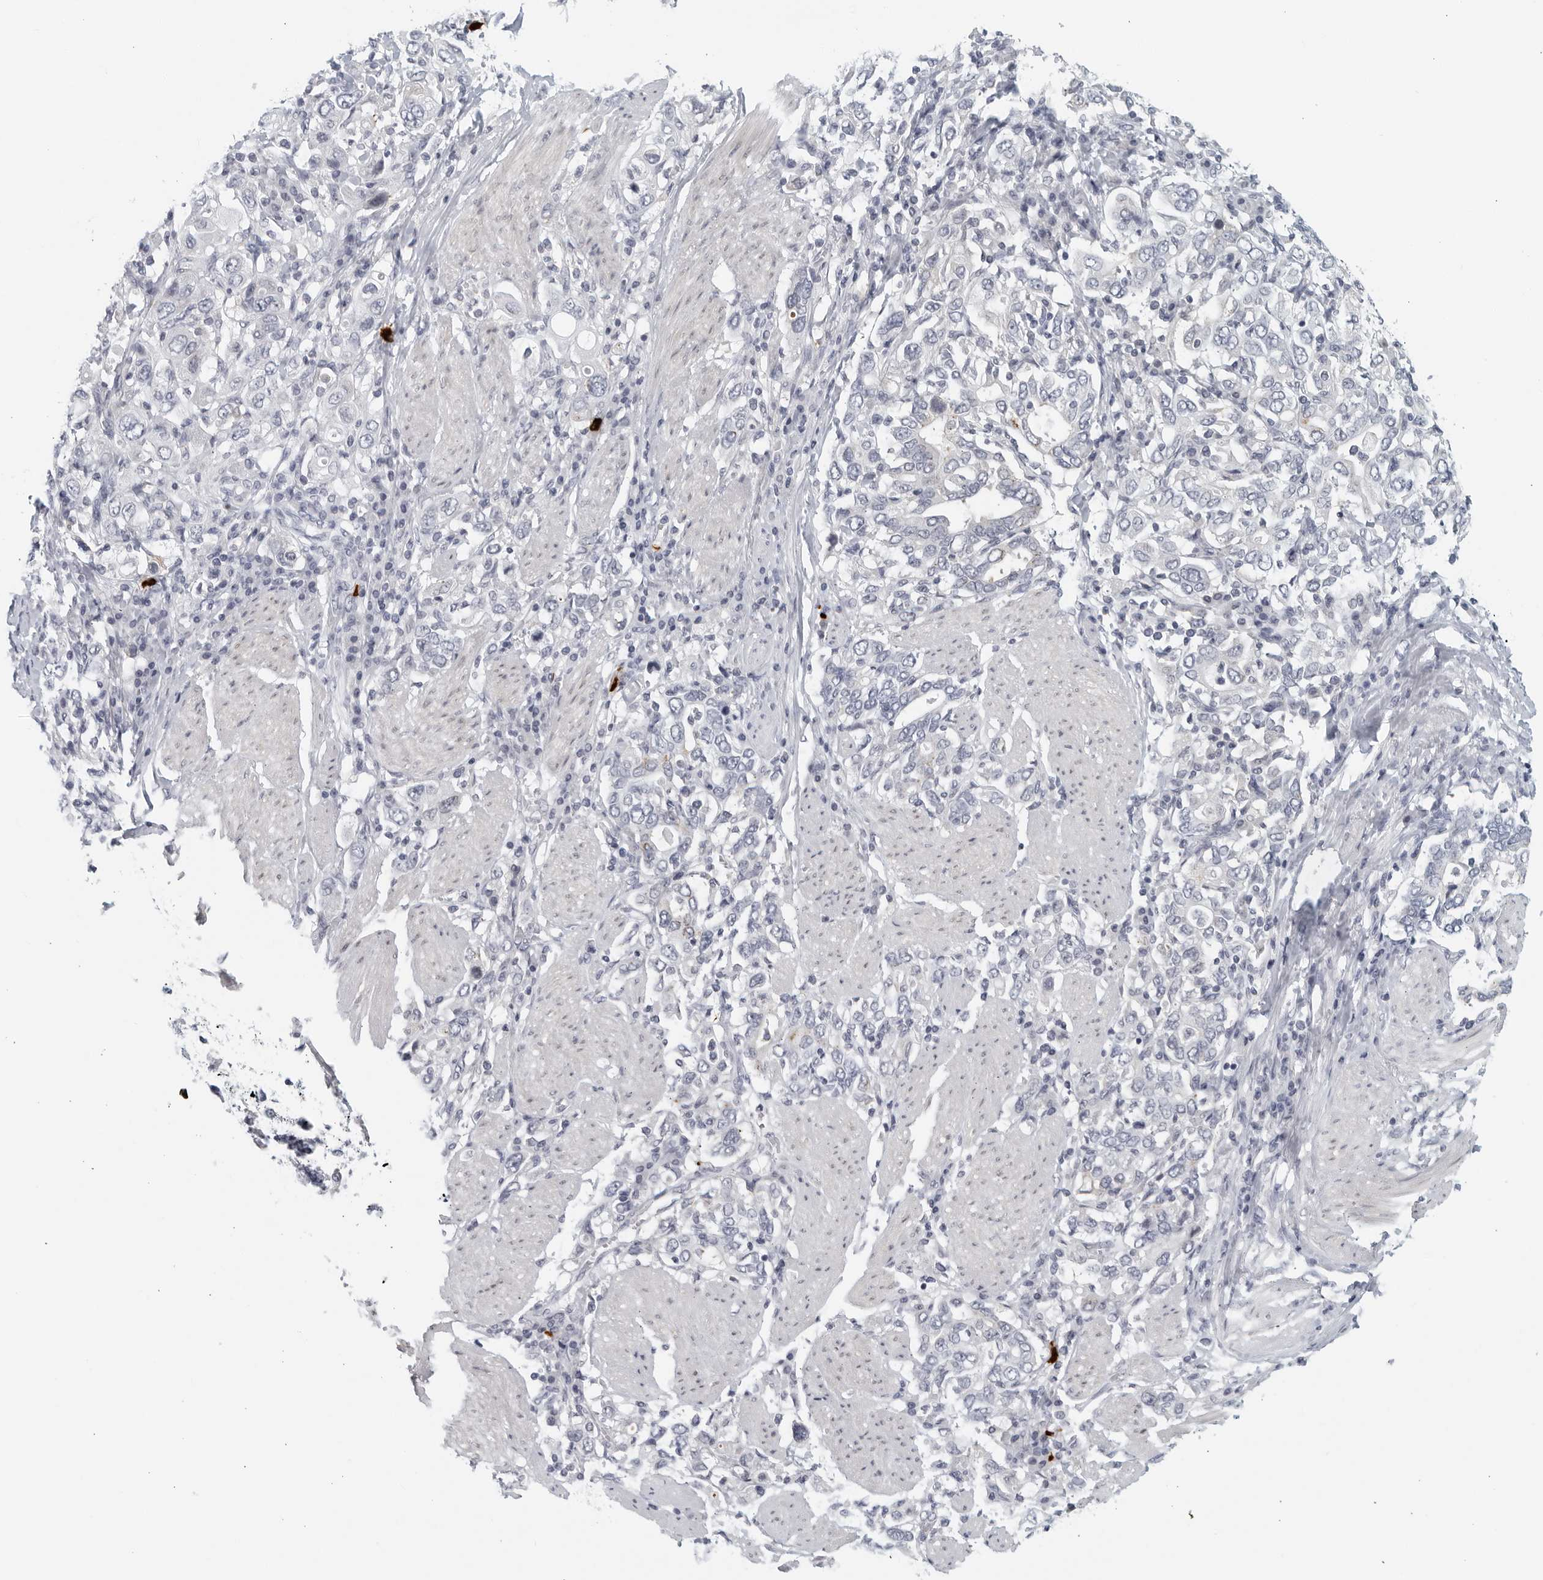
{"staining": {"intensity": "negative", "quantity": "none", "location": "none"}, "tissue": "stomach cancer", "cell_type": "Tumor cells", "image_type": "cancer", "snomed": [{"axis": "morphology", "description": "Adenocarcinoma, NOS"}, {"axis": "topography", "description": "Stomach, upper"}], "caption": "Immunohistochemistry (IHC) of human stomach cancer (adenocarcinoma) reveals no expression in tumor cells.", "gene": "MATN1", "patient": {"sex": "male", "age": 62}}